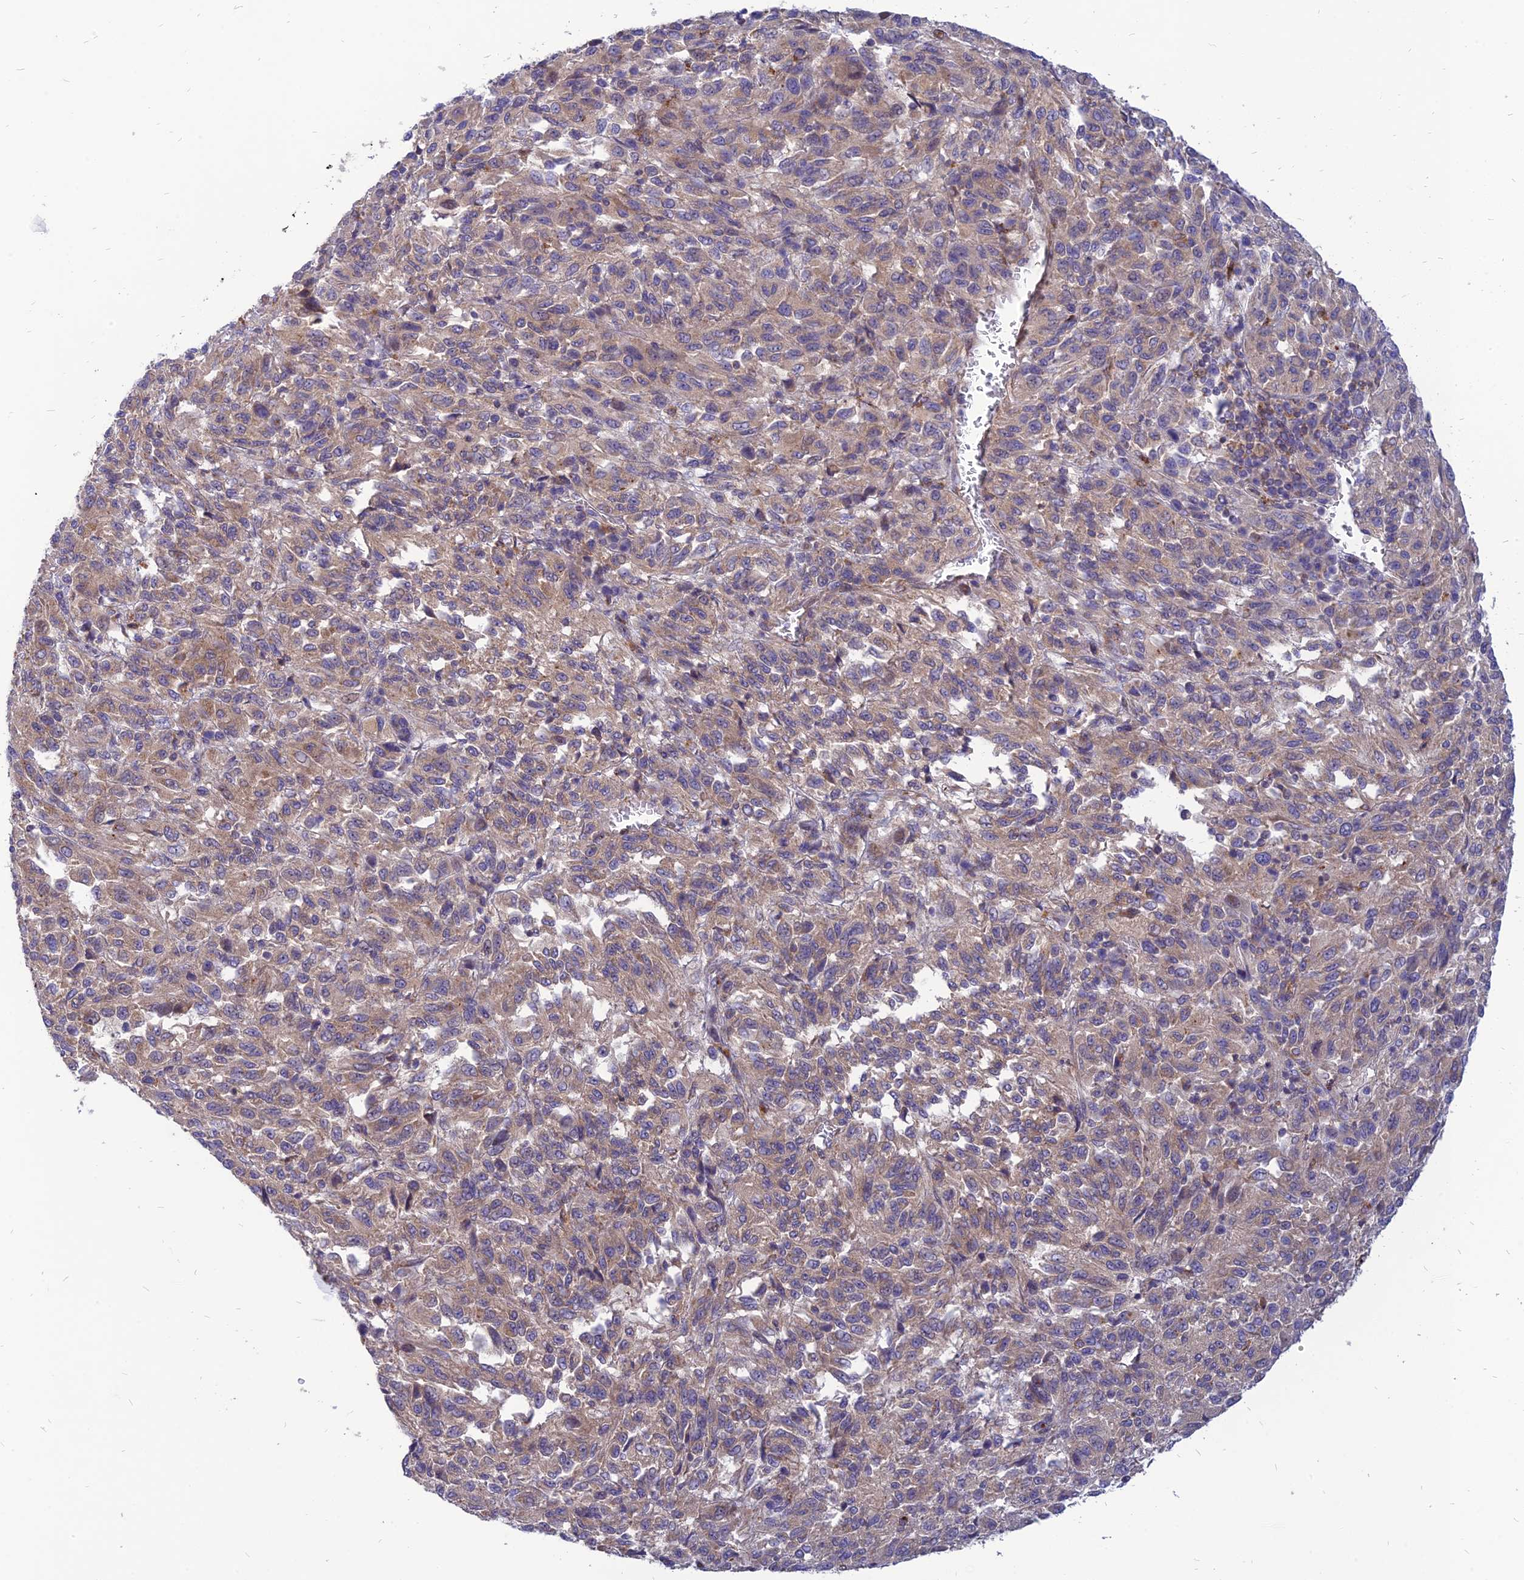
{"staining": {"intensity": "weak", "quantity": ">75%", "location": "cytoplasmic/membranous"}, "tissue": "melanoma", "cell_type": "Tumor cells", "image_type": "cancer", "snomed": [{"axis": "morphology", "description": "Malignant melanoma, Metastatic site"}, {"axis": "topography", "description": "Lung"}], "caption": "Immunohistochemistry (DAB) staining of melanoma displays weak cytoplasmic/membranous protein staining in approximately >75% of tumor cells. The staining was performed using DAB (3,3'-diaminobenzidine) to visualize the protein expression in brown, while the nuclei were stained in blue with hematoxylin (Magnification: 20x).", "gene": "PHKA2", "patient": {"sex": "male", "age": 64}}